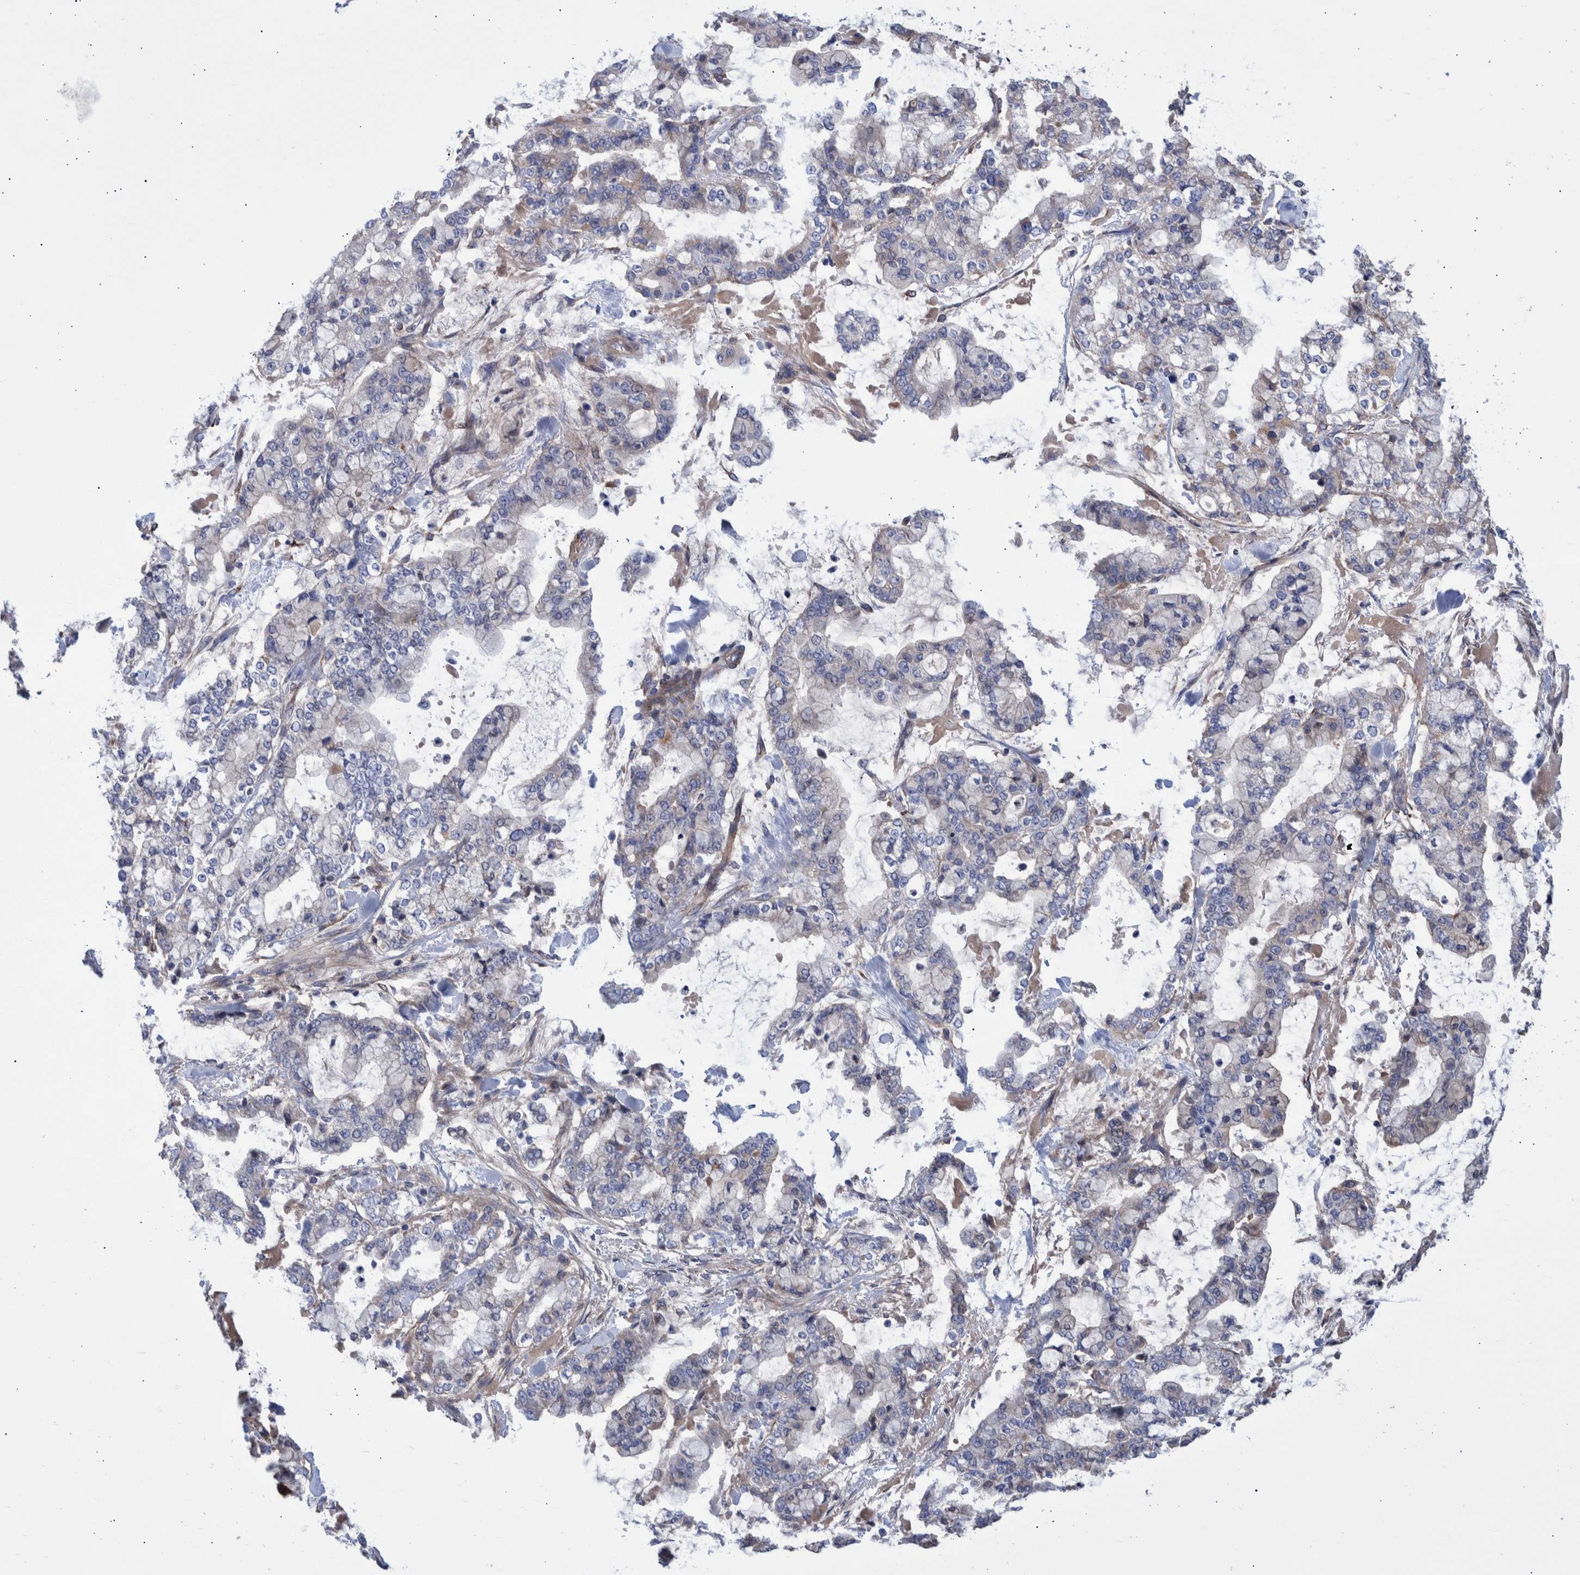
{"staining": {"intensity": "negative", "quantity": "none", "location": "none"}, "tissue": "stomach cancer", "cell_type": "Tumor cells", "image_type": "cancer", "snomed": [{"axis": "morphology", "description": "Normal tissue, NOS"}, {"axis": "morphology", "description": "Adenocarcinoma, NOS"}, {"axis": "topography", "description": "Stomach, upper"}, {"axis": "topography", "description": "Stomach"}], "caption": "Immunohistochemistry photomicrograph of neoplastic tissue: human adenocarcinoma (stomach) stained with DAB (3,3'-diaminobenzidine) displays no significant protein staining in tumor cells.", "gene": "DLL4", "patient": {"sex": "male", "age": 76}}